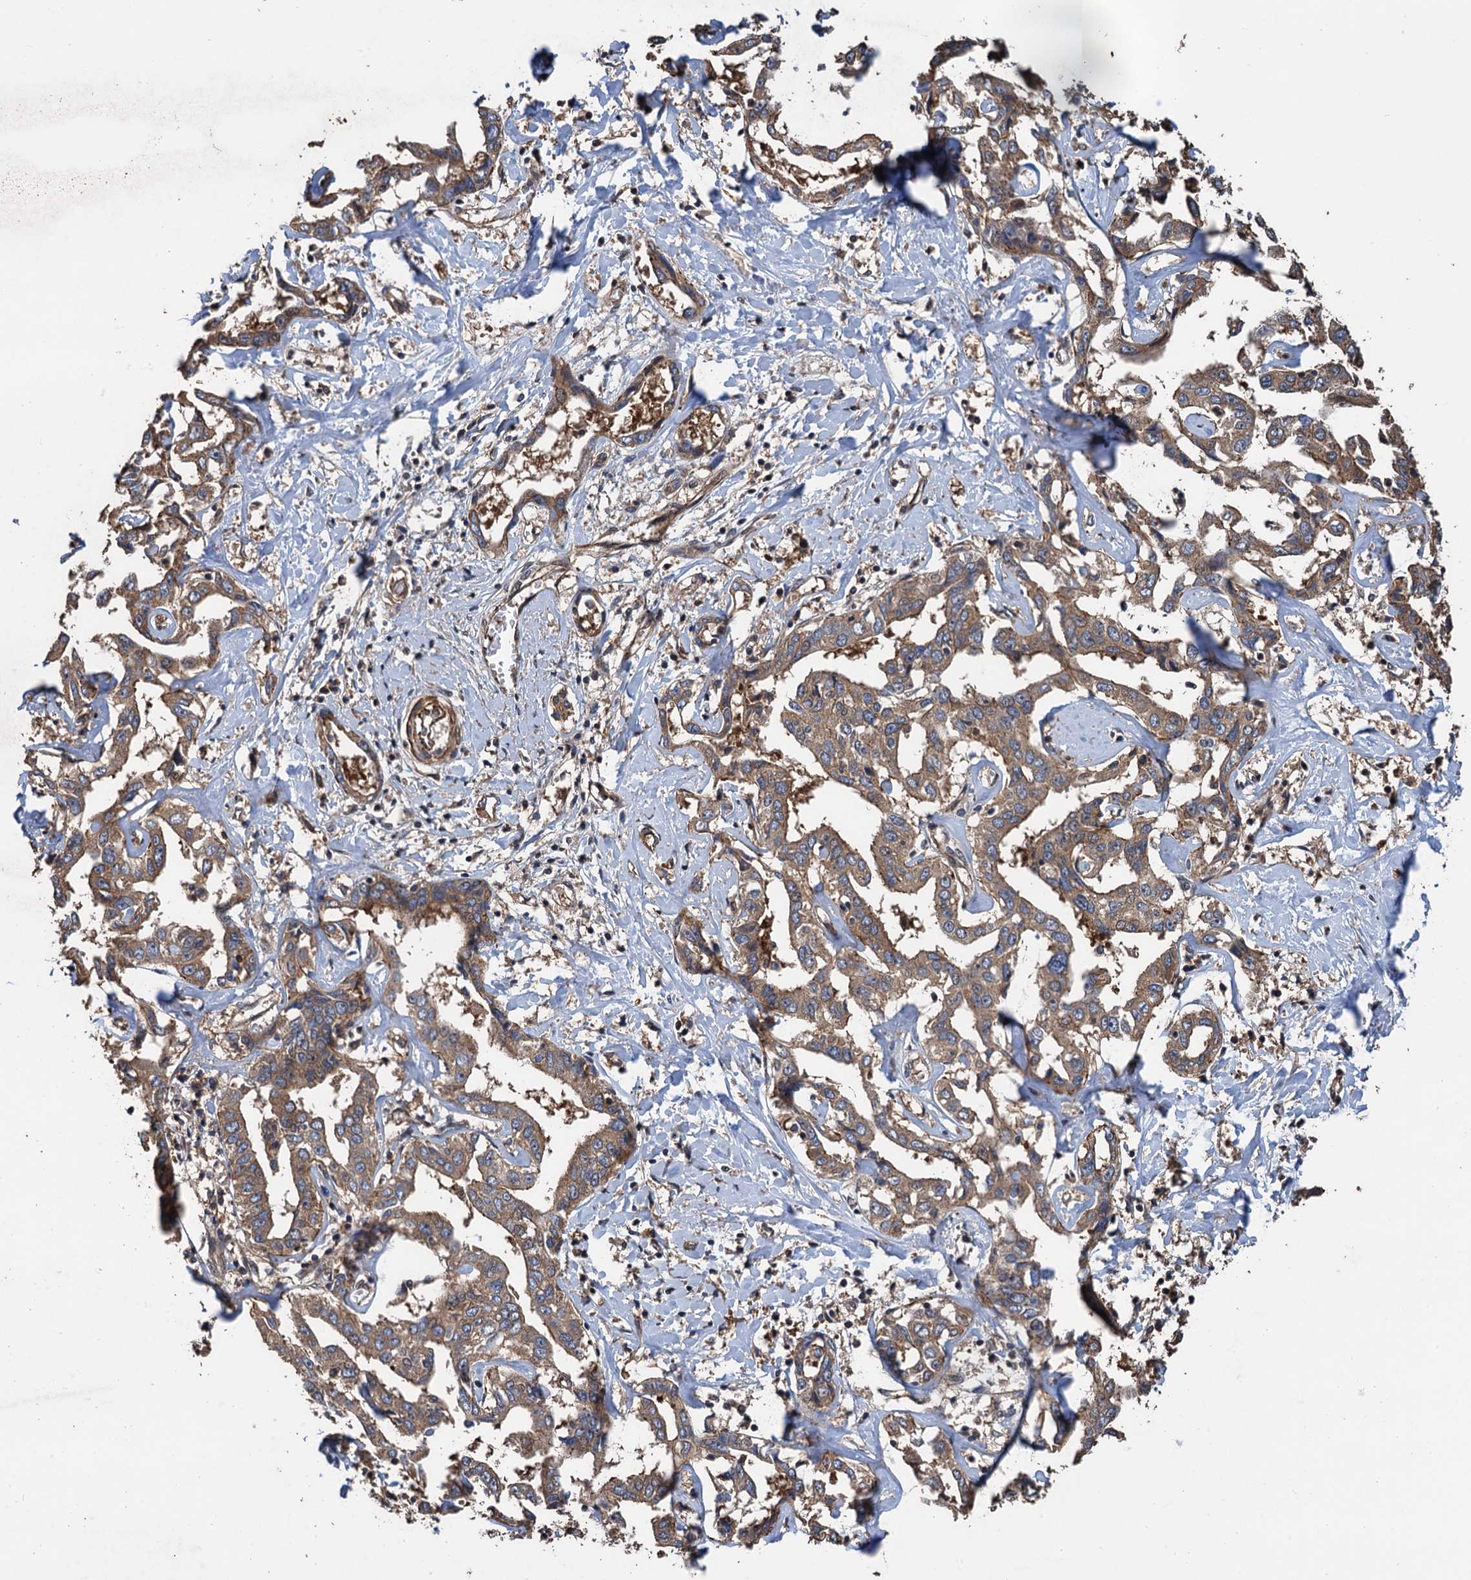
{"staining": {"intensity": "moderate", "quantity": ">75%", "location": "cytoplasmic/membranous"}, "tissue": "liver cancer", "cell_type": "Tumor cells", "image_type": "cancer", "snomed": [{"axis": "morphology", "description": "Cholangiocarcinoma"}, {"axis": "topography", "description": "Liver"}], "caption": "Tumor cells demonstrate medium levels of moderate cytoplasmic/membranous positivity in about >75% of cells in human cholangiocarcinoma (liver).", "gene": "PPP4R1", "patient": {"sex": "male", "age": 59}}